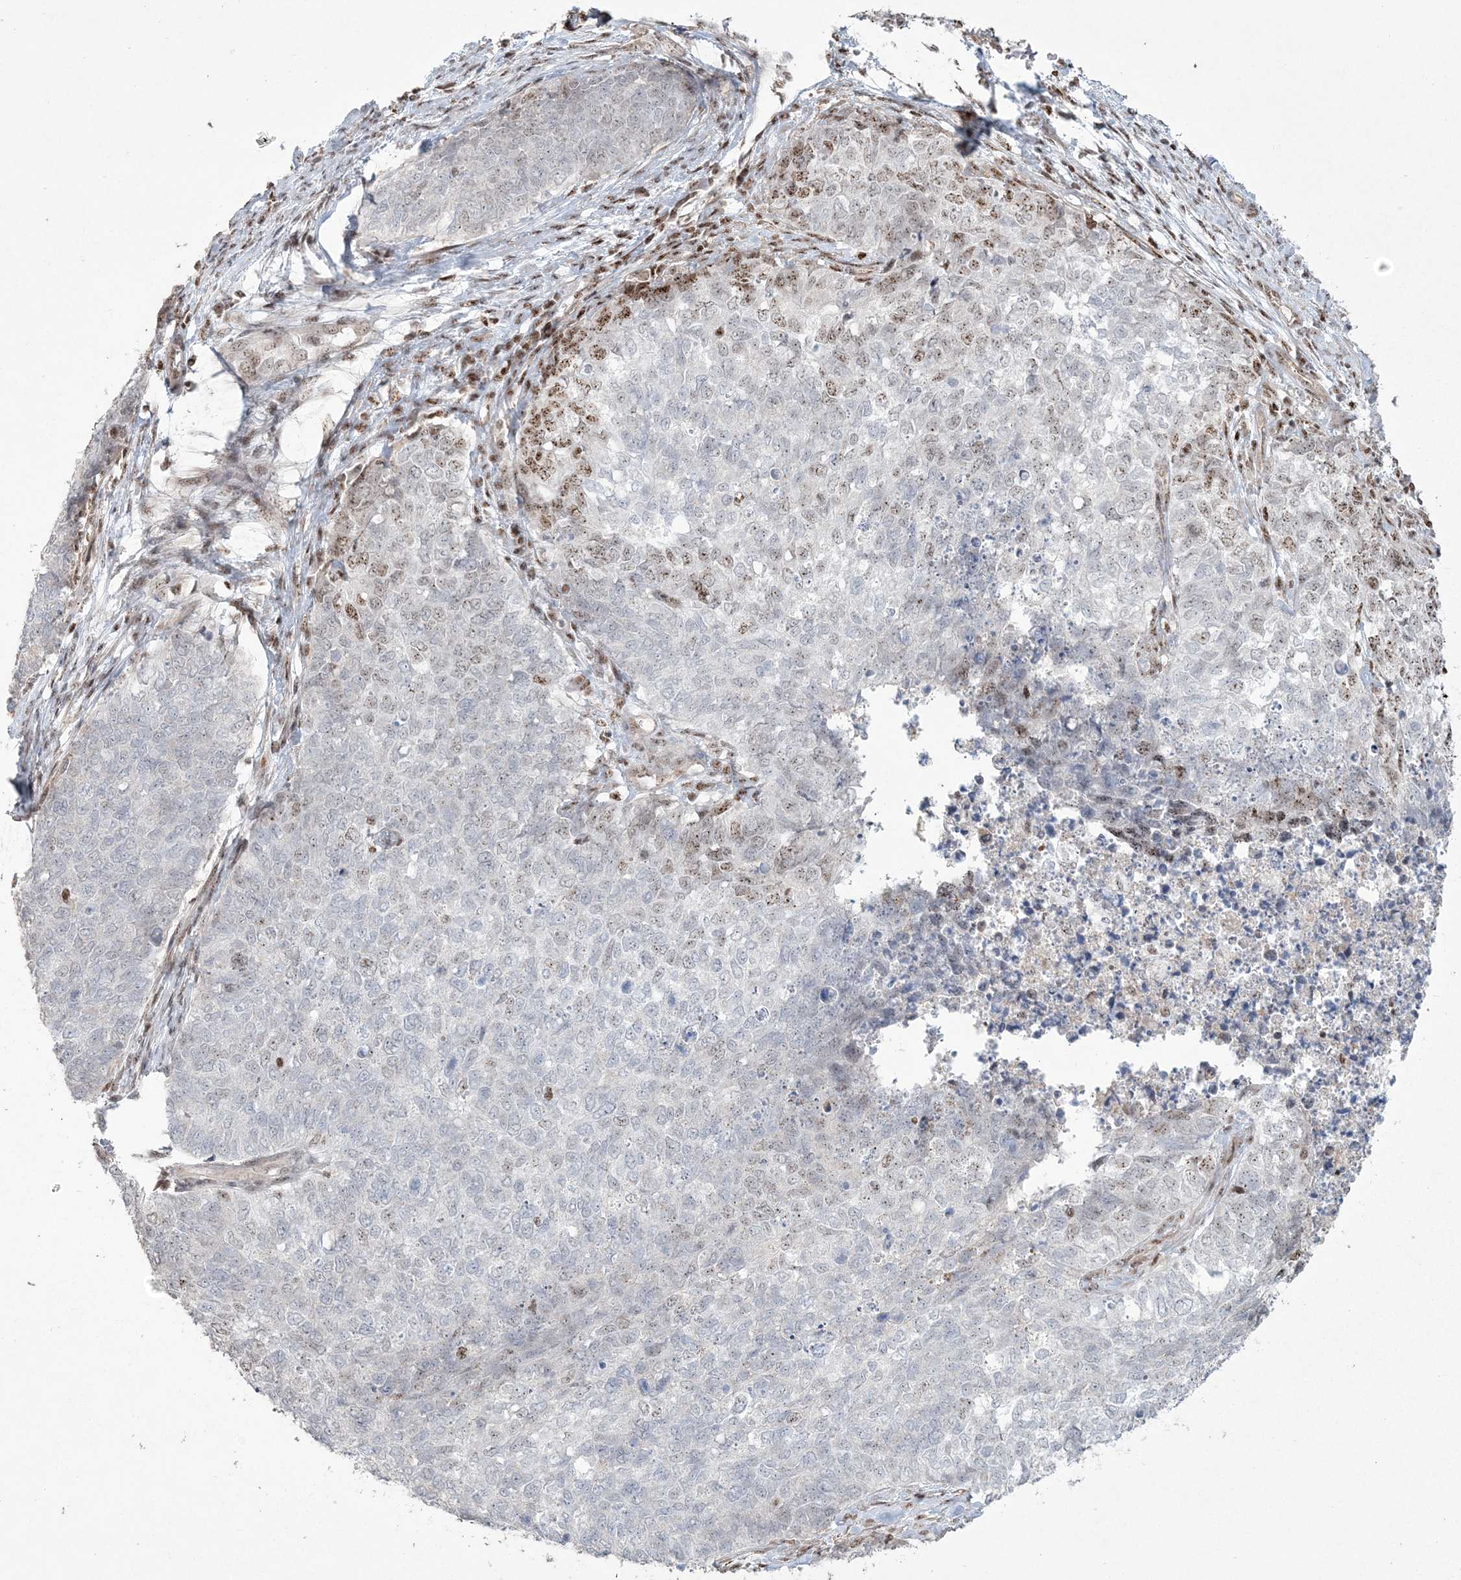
{"staining": {"intensity": "moderate", "quantity": "<25%", "location": "nuclear"}, "tissue": "cervical cancer", "cell_type": "Tumor cells", "image_type": "cancer", "snomed": [{"axis": "morphology", "description": "Squamous cell carcinoma, NOS"}, {"axis": "topography", "description": "Cervix"}], "caption": "Brown immunohistochemical staining in cervical cancer exhibits moderate nuclear staining in about <25% of tumor cells.", "gene": "RBM17", "patient": {"sex": "female", "age": 63}}